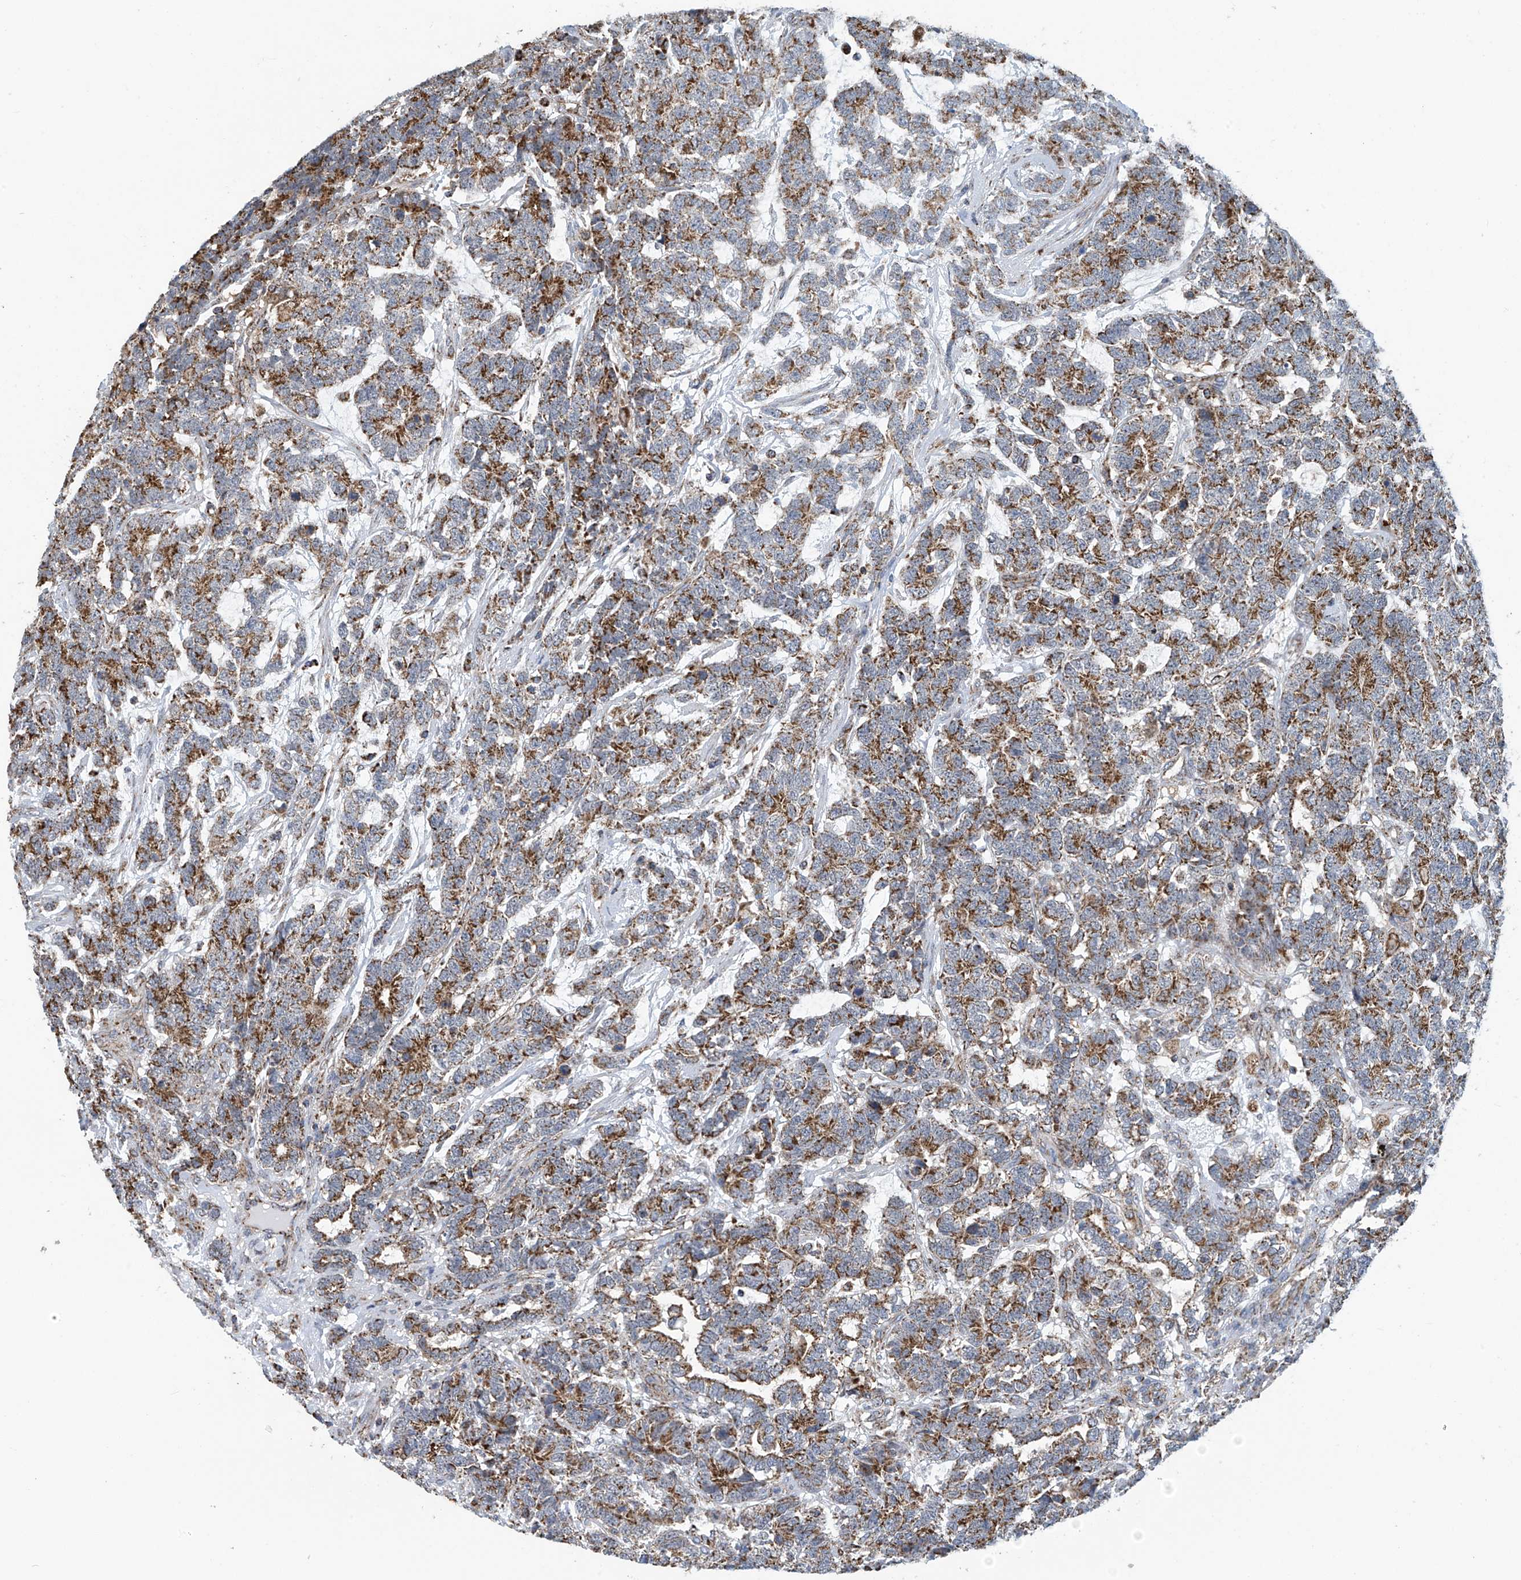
{"staining": {"intensity": "moderate", "quantity": ">75%", "location": "cytoplasmic/membranous"}, "tissue": "testis cancer", "cell_type": "Tumor cells", "image_type": "cancer", "snomed": [{"axis": "morphology", "description": "Carcinoma, Embryonal, NOS"}, {"axis": "topography", "description": "Testis"}], "caption": "The immunohistochemical stain shows moderate cytoplasmic/membranous staining in tumor cells of testis cancer tissue.", "gene": "COMMD1", "patient": {"sex": "male", "age": 26}}